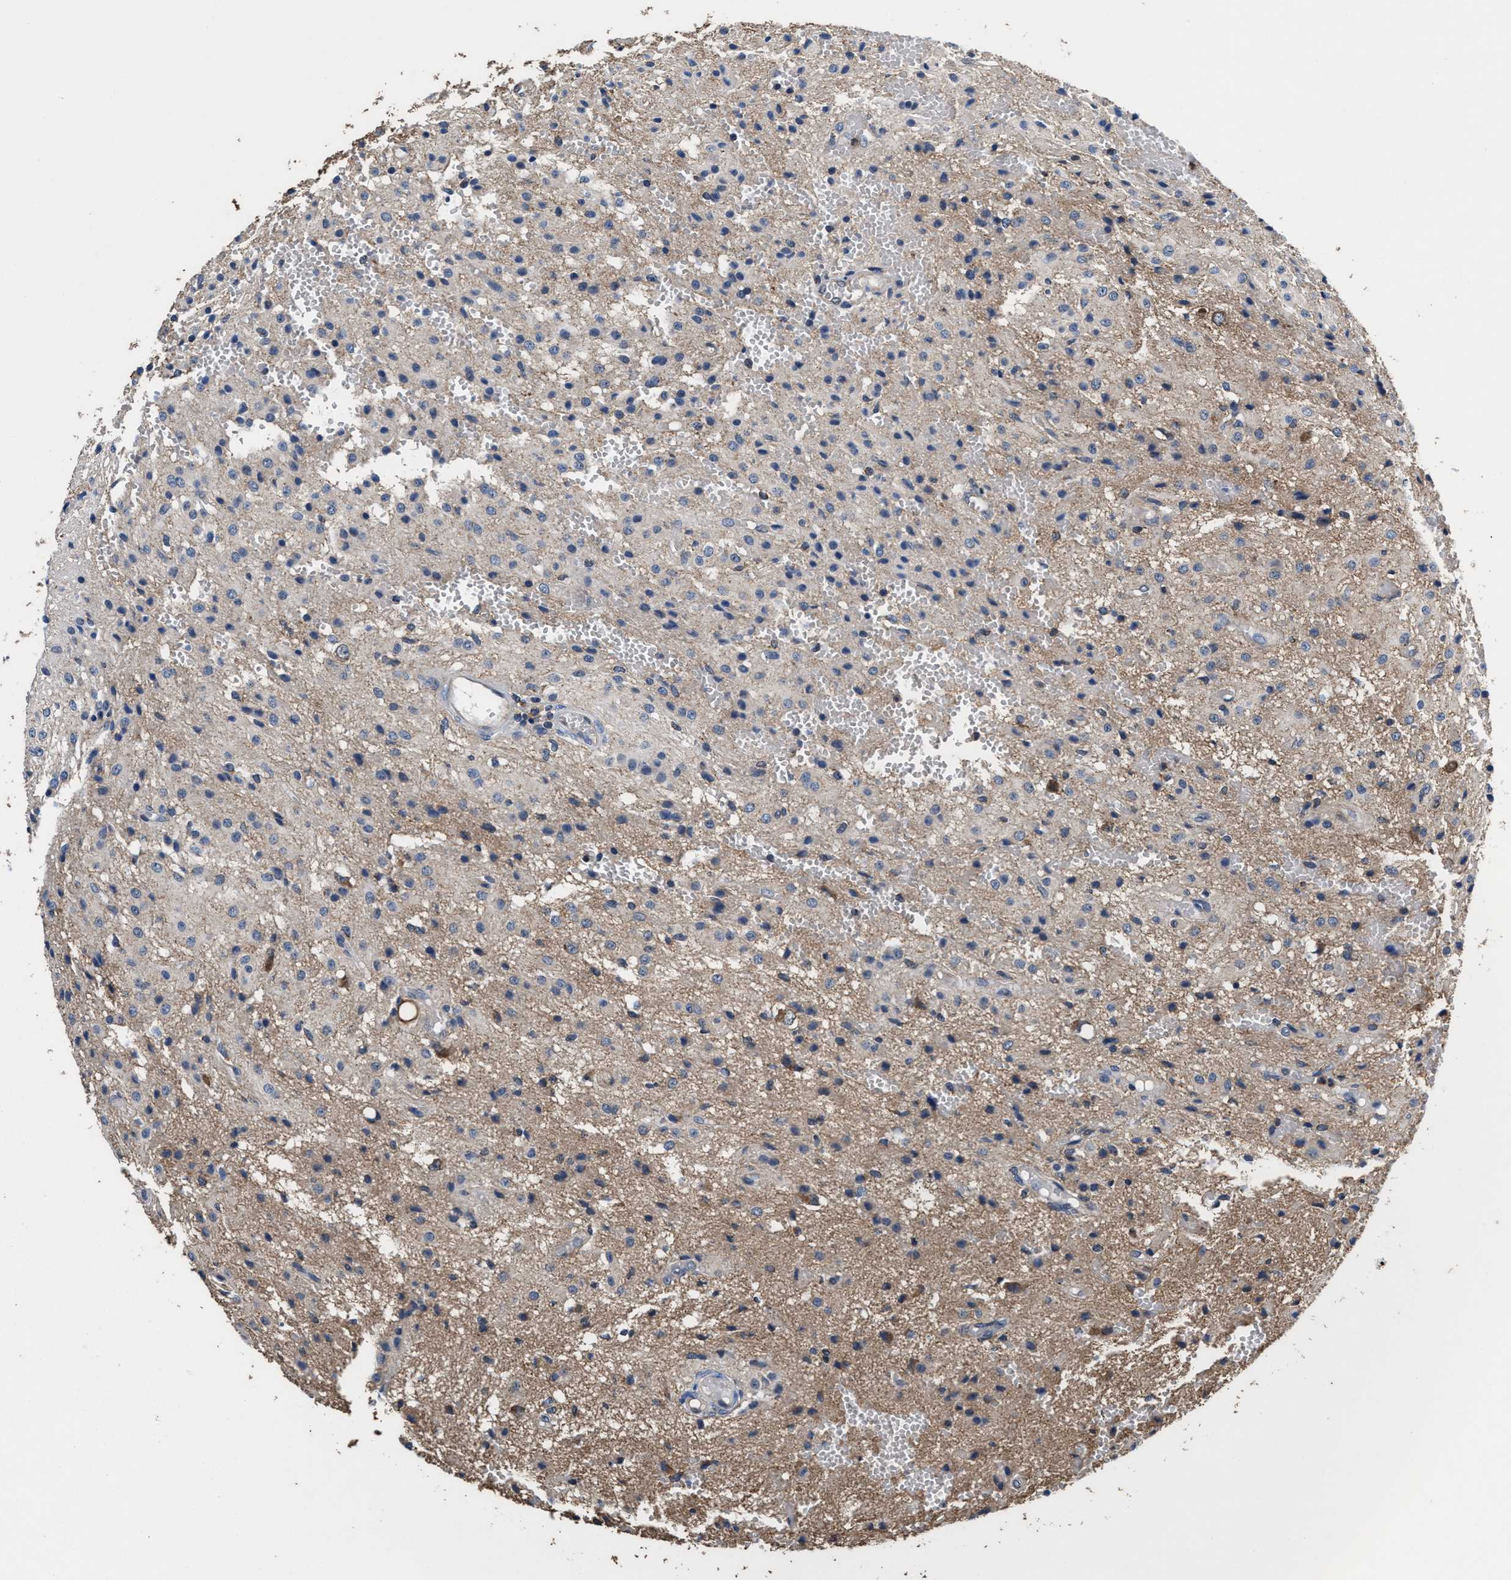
{"staining": {"intensity": "weak", "quantity": "<25%", "location": "cytoplasmic/membranous"}, "tissue": "glioma", "cell_type": "Tumor cells", "image_type": "cancer", "snomed": [{"axis": "morphology", "description": "Glioma, malignant, High grade"}, {"axis": "topography", "description": "Brain"}], "caption": "Protein analysis of glioma displays no significant expression in tumor cells.", "gene": "ACLY", "patient": {"sex": "female", "age": 59}}